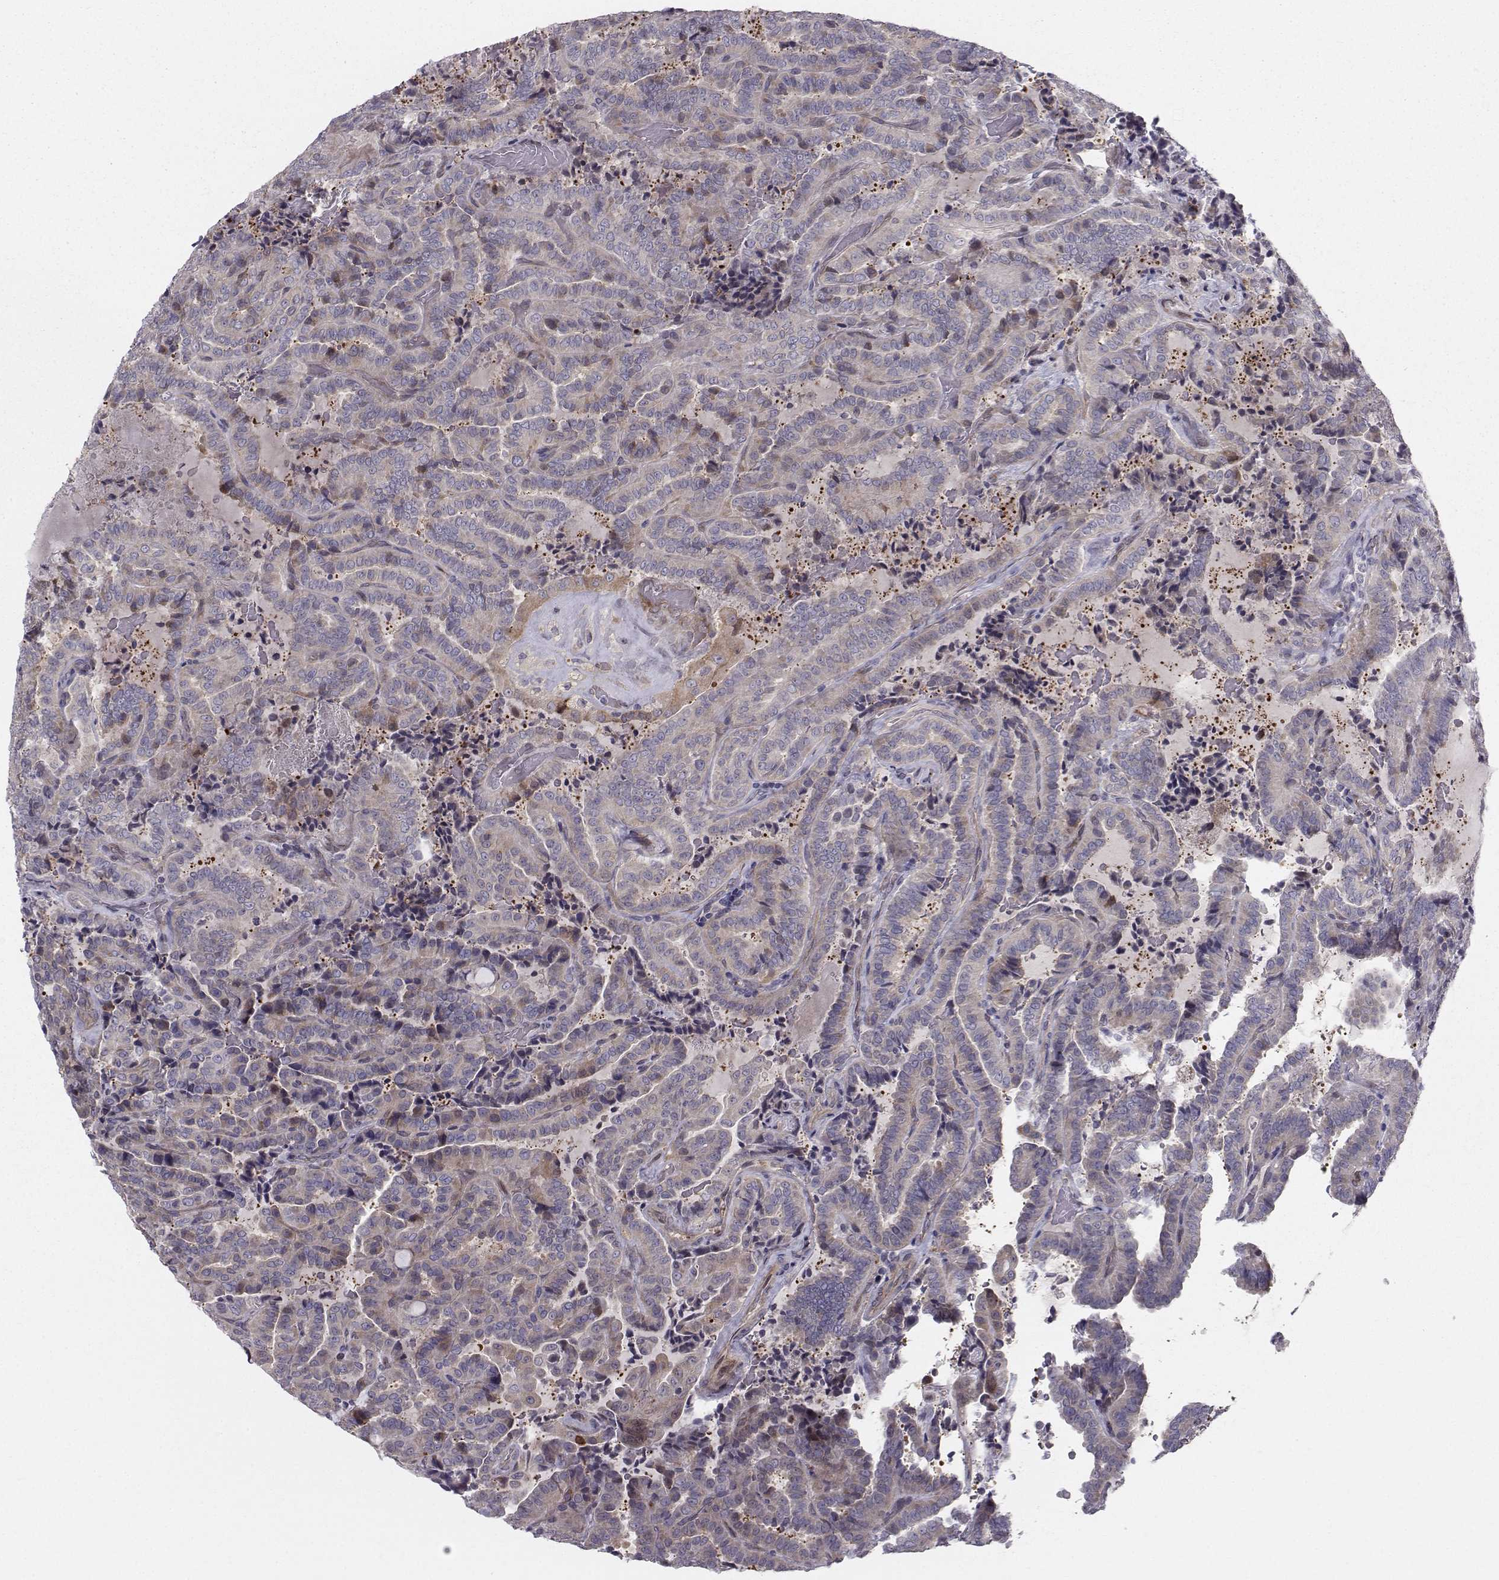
{"staining": {"intensity": "weak", "quantity": "<25%", "location": "cytoplasmic/membranous"}, "tissue": "thyroid cancer", "cell_type": "Tumor cells", "image_type": "cancer", "snomed": [{"axis": "morphology", "description": "Papillary adenocarcinoma, NOS"}, {"axis": "topography", "description": "Thyroid gland"}], "caption": "DAB immunohistochemical staining of thyroid papillary adenocarcinoma reveals no significant positivity in tumor cells.", "gene": "HSP90AB1", "patient": {"sex": "female", "age": 39}}